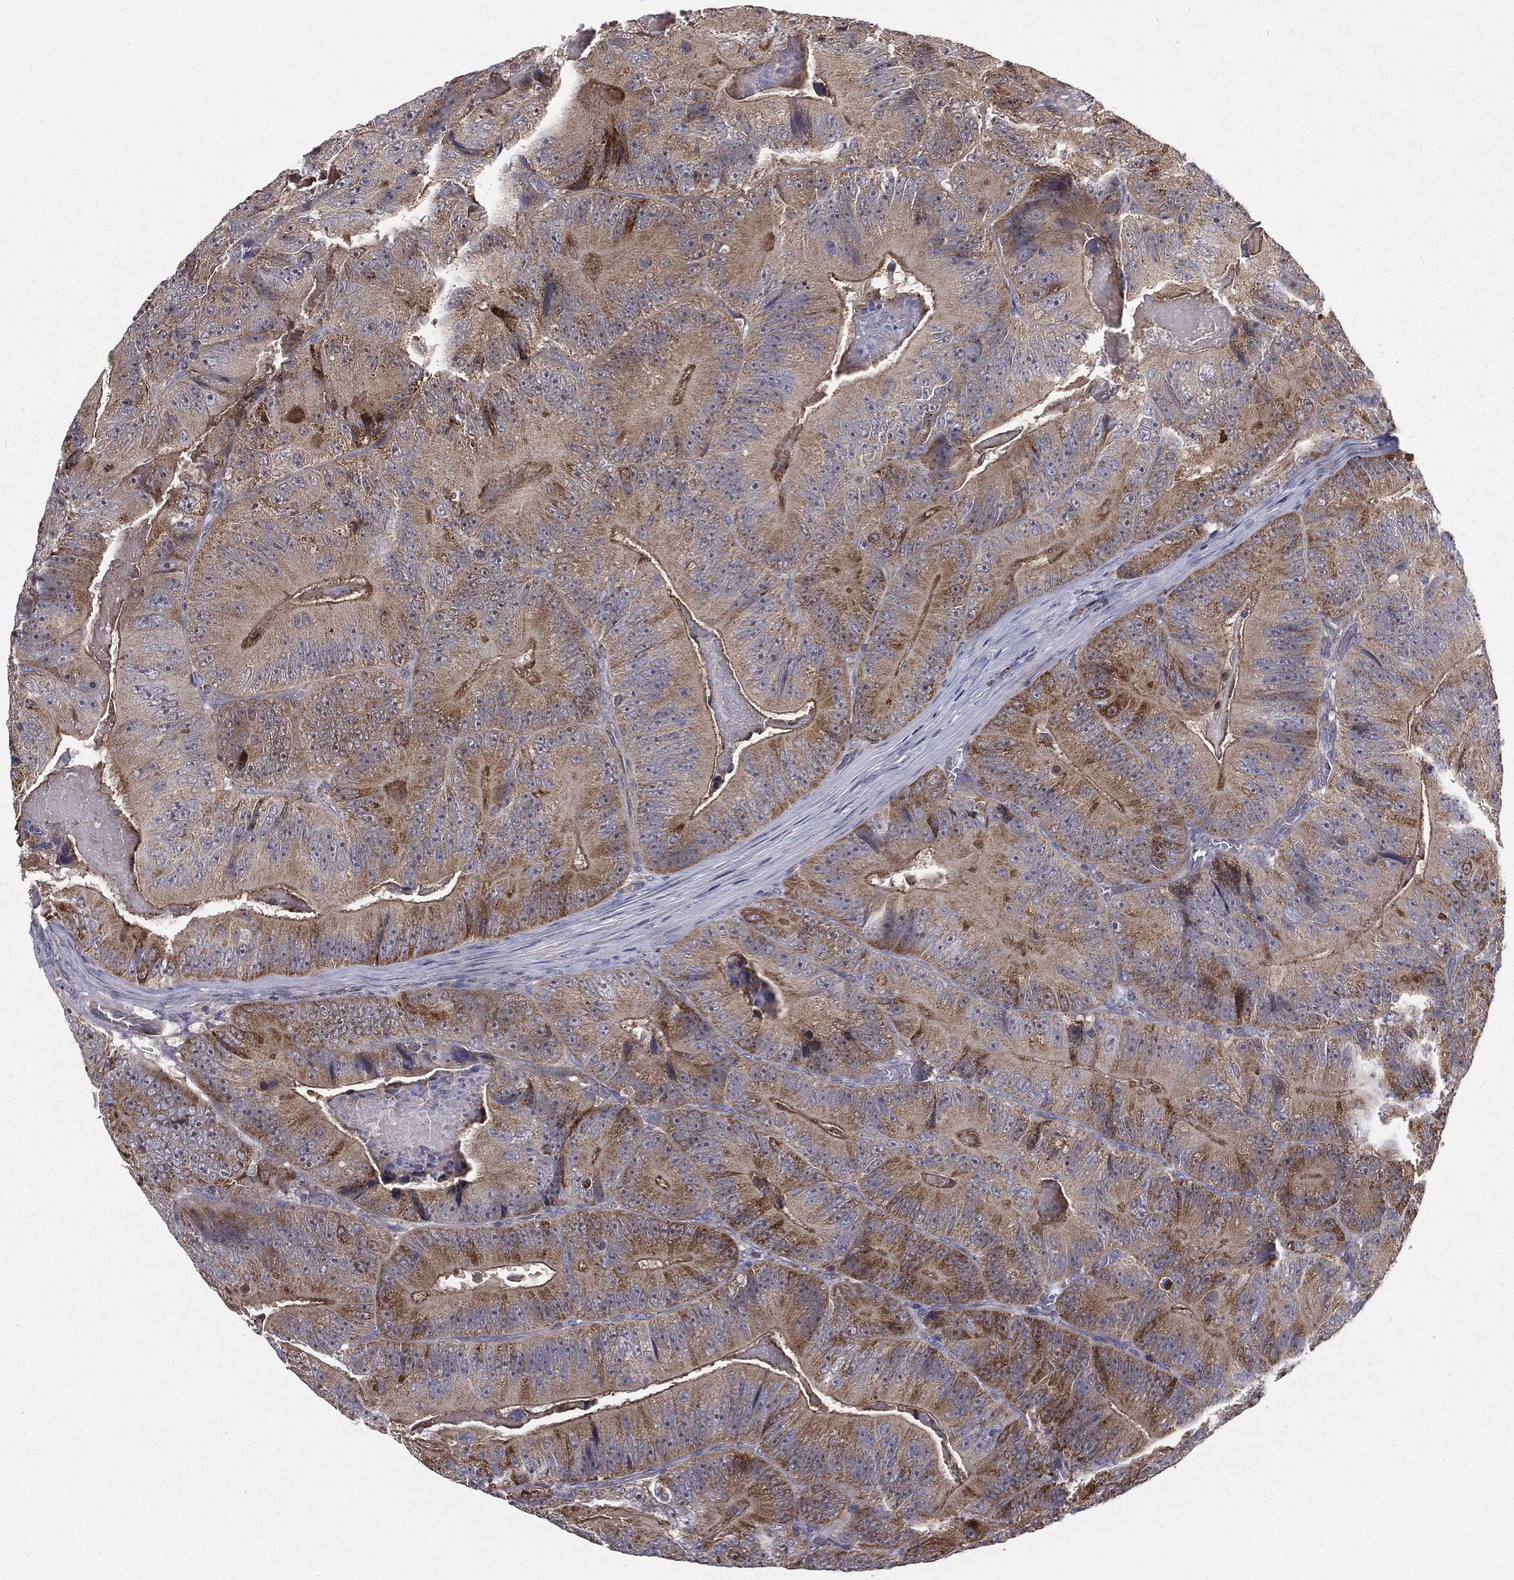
{"staining": {"intensity": "moderate", "quantity": ">75%", "location": "cytoplasmic/membranous"}, "tissue": "colorectal cancer", "cell_type": "Tumor cells", "image_type": "cancer", "snomed": [{"axis": "morphology", "description": "Adenocarcinoma, NOS"}, {"axis": "topography", "description": "Colon"}], "caption": "A medium amount of moderate cytoplasmic/membranous expression is present in approximately >75% of tumor cells in colorectal adenocarcinoma tissue.", "gene": "GPD1", "patient": {"sex": "female", "age": 86}}